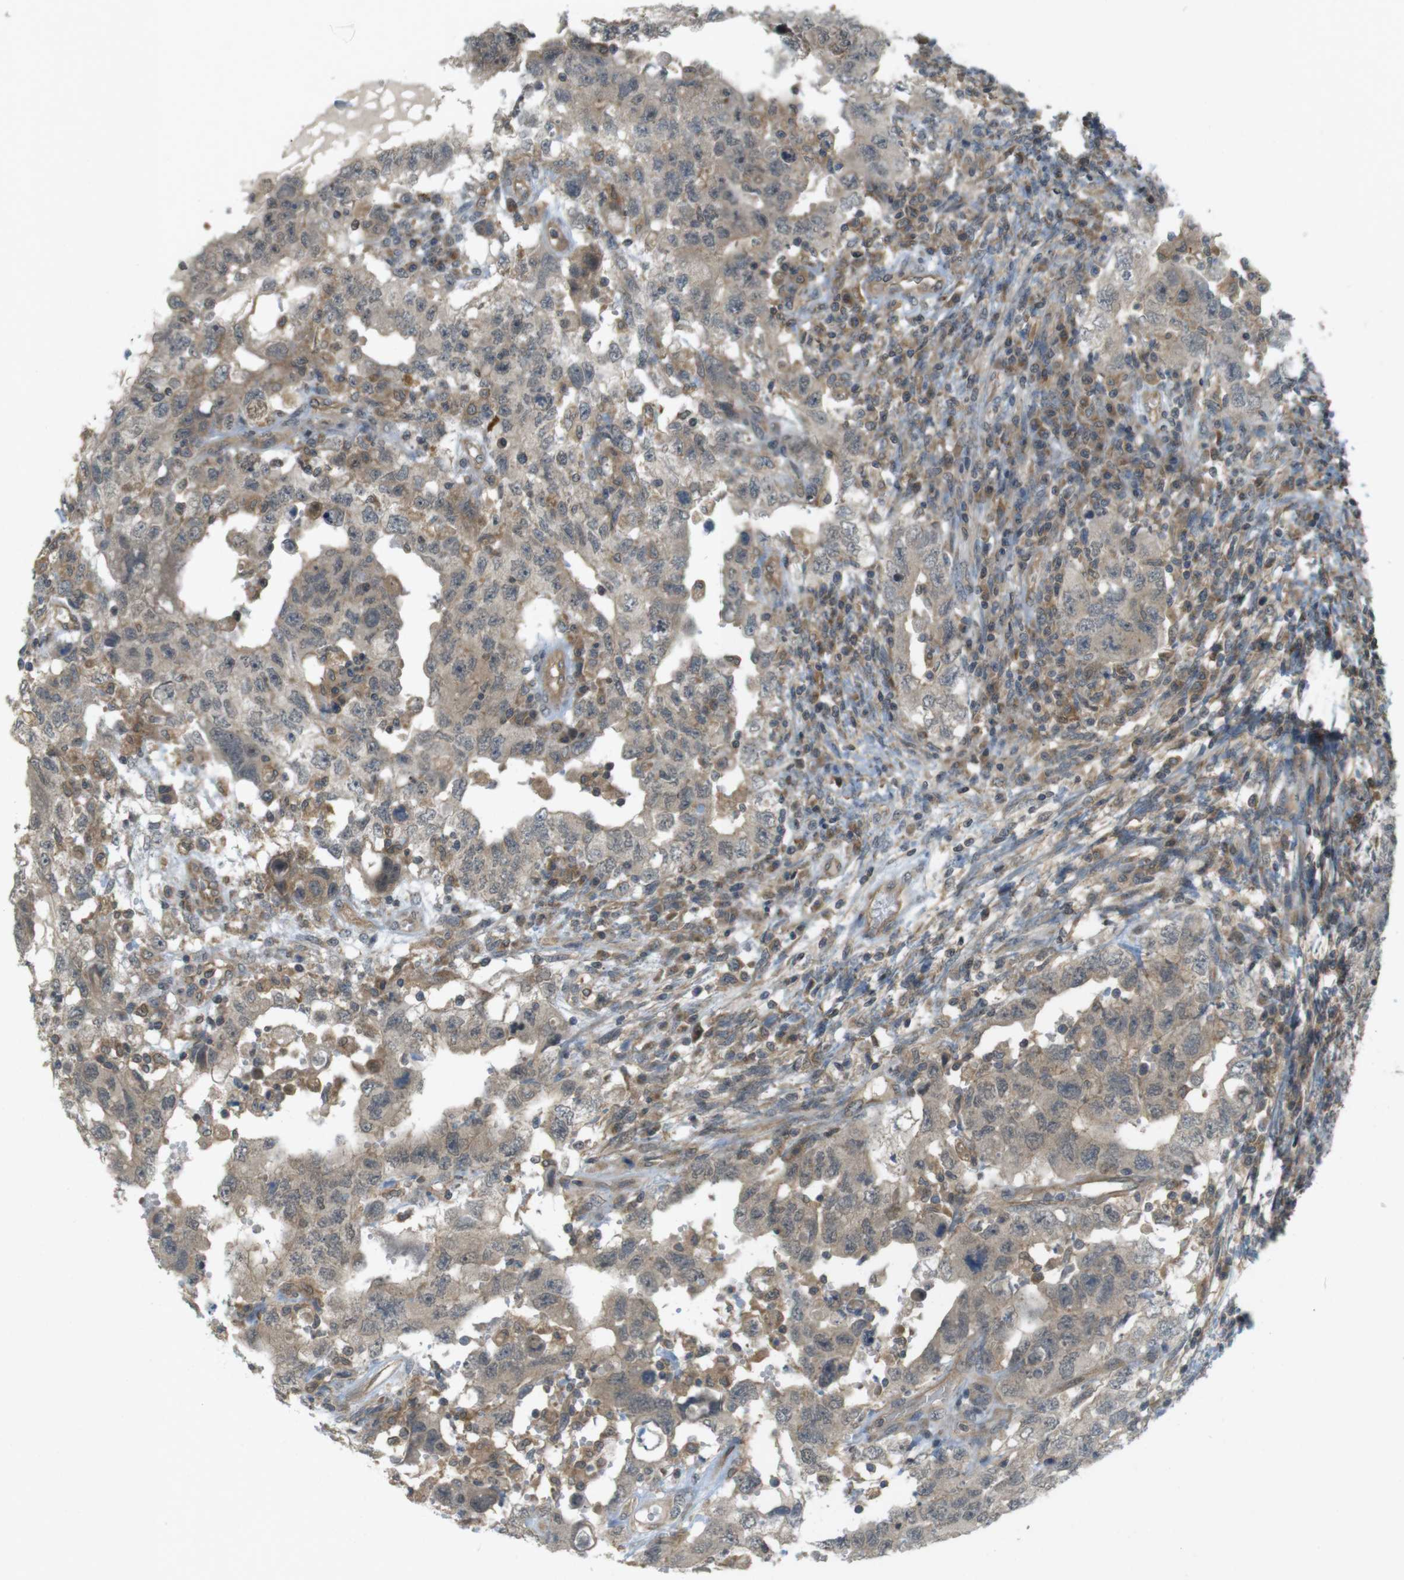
{"staining": {"intensity": "weak", "quantity": "25%-75%", "location": "cytoplasmic/membranous"}, "tissue": "testis cancer", "cell_type": "Tumor cells", "image_type": "cancer", "snomed": [{"axis": "morphology", "description": "Carcinoma, Embryonal, NOS"}, {"axis": "topography", "description": "Testis"}], "caption": "The image shows immunohistochemical staining of testis cancer (embryonal carcinoma). There is weak cytoplasmic/membranous positivity is identified in approximately 25%-75% of tumor cells.", "gene": "RNF130", "patient": {"sex": "male", "age": 26}}